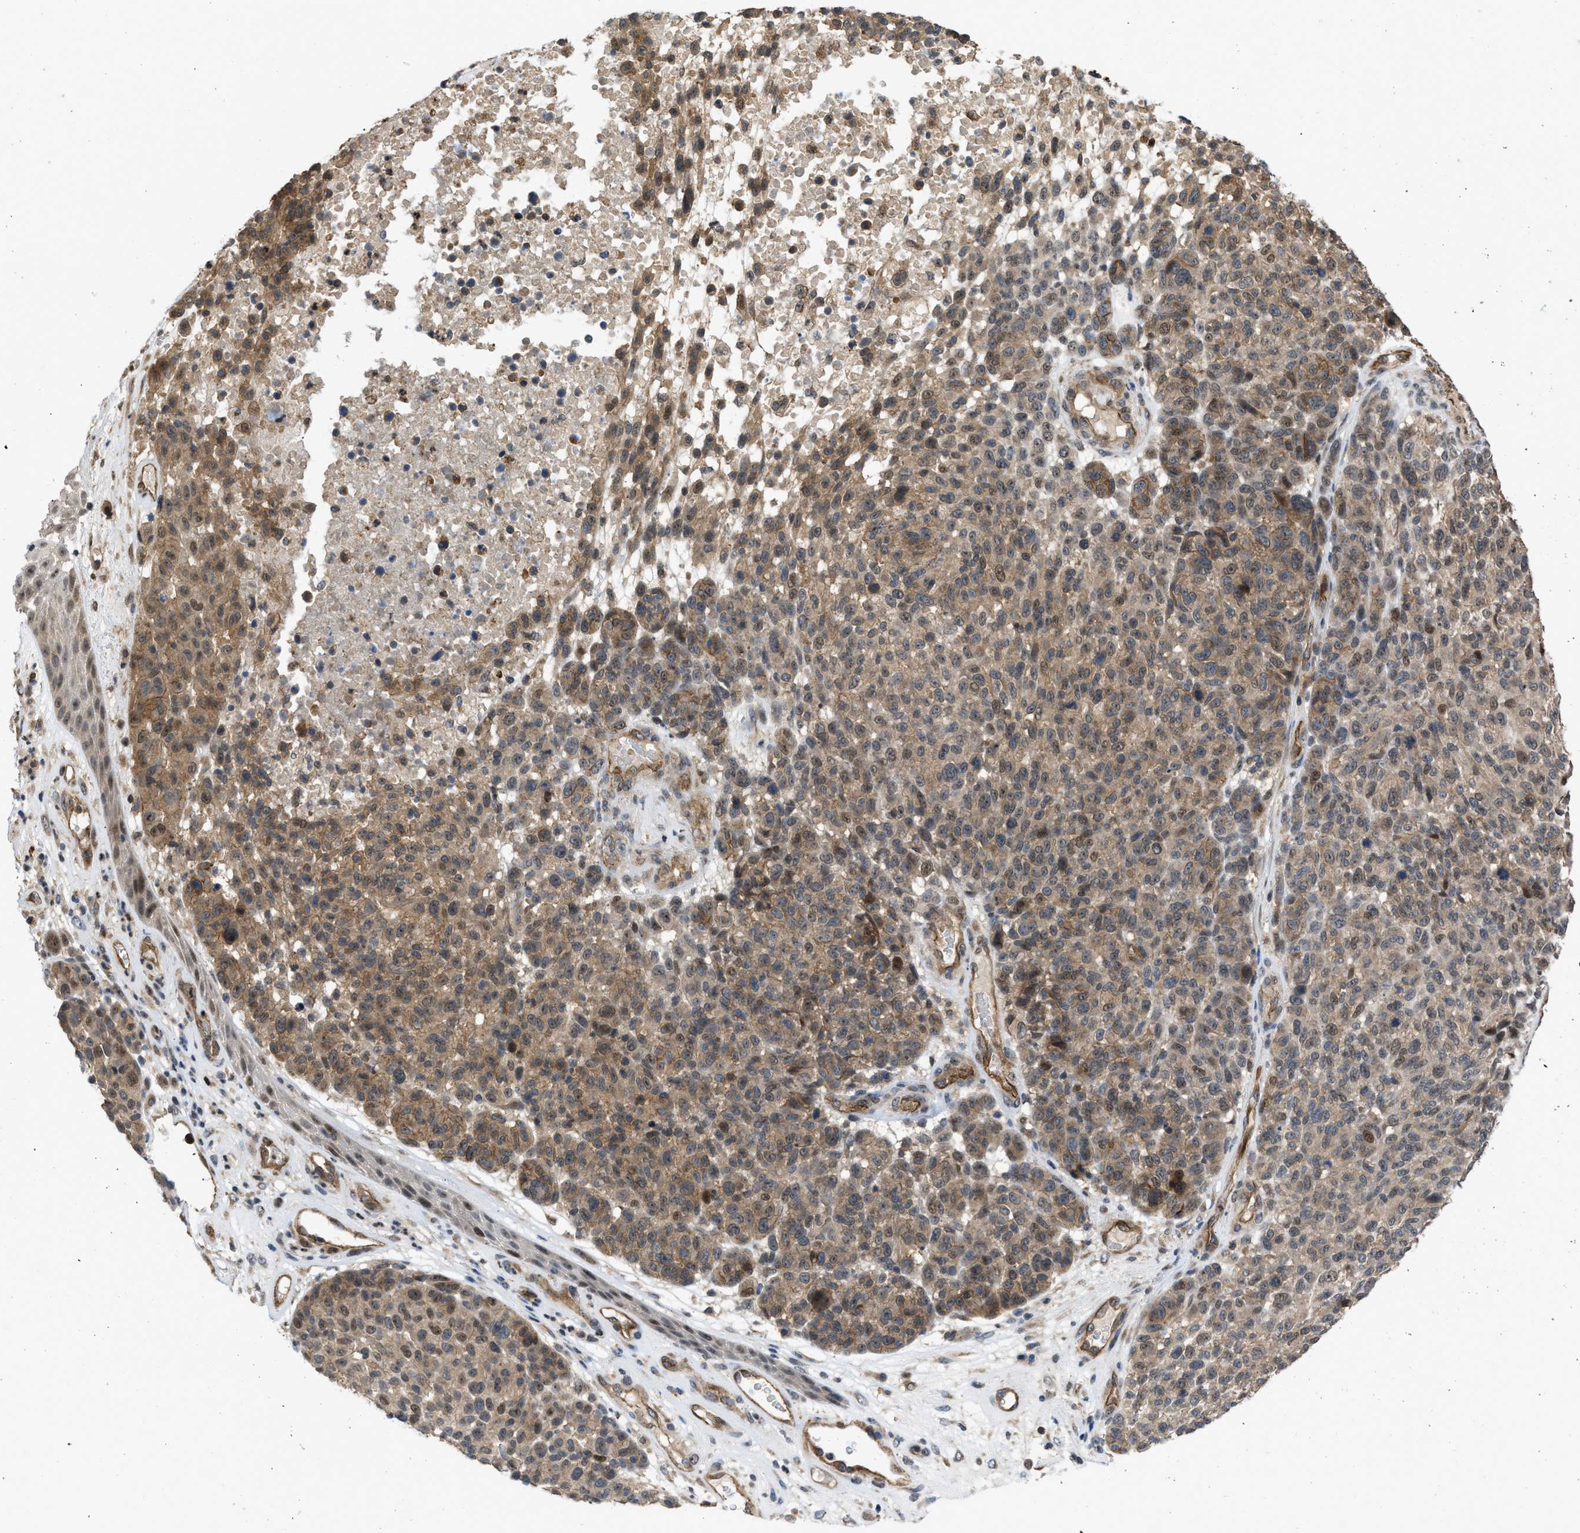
{"staining": {"intensity": "moderate", "quantity": ">75%", "location": "cytoplasmic/membranous"}, "tissue": "melanoma", "cell_type": "Tumor cells", "image_type": "cancer", "snomed": [{"axis": "morphology", "description": "Malignant melanoma, NOS"}, {"axis": "topography", "description": "Skin"}], "caption": "Immunohistochemical staining of human malignant melanoma demonstrates medium levels of moderate cytoplasmic/membranous protein expression in about >75% of tumor cells.", "gene": "GPATCH2L", "patient": {"sex": "male", "age": 59}}